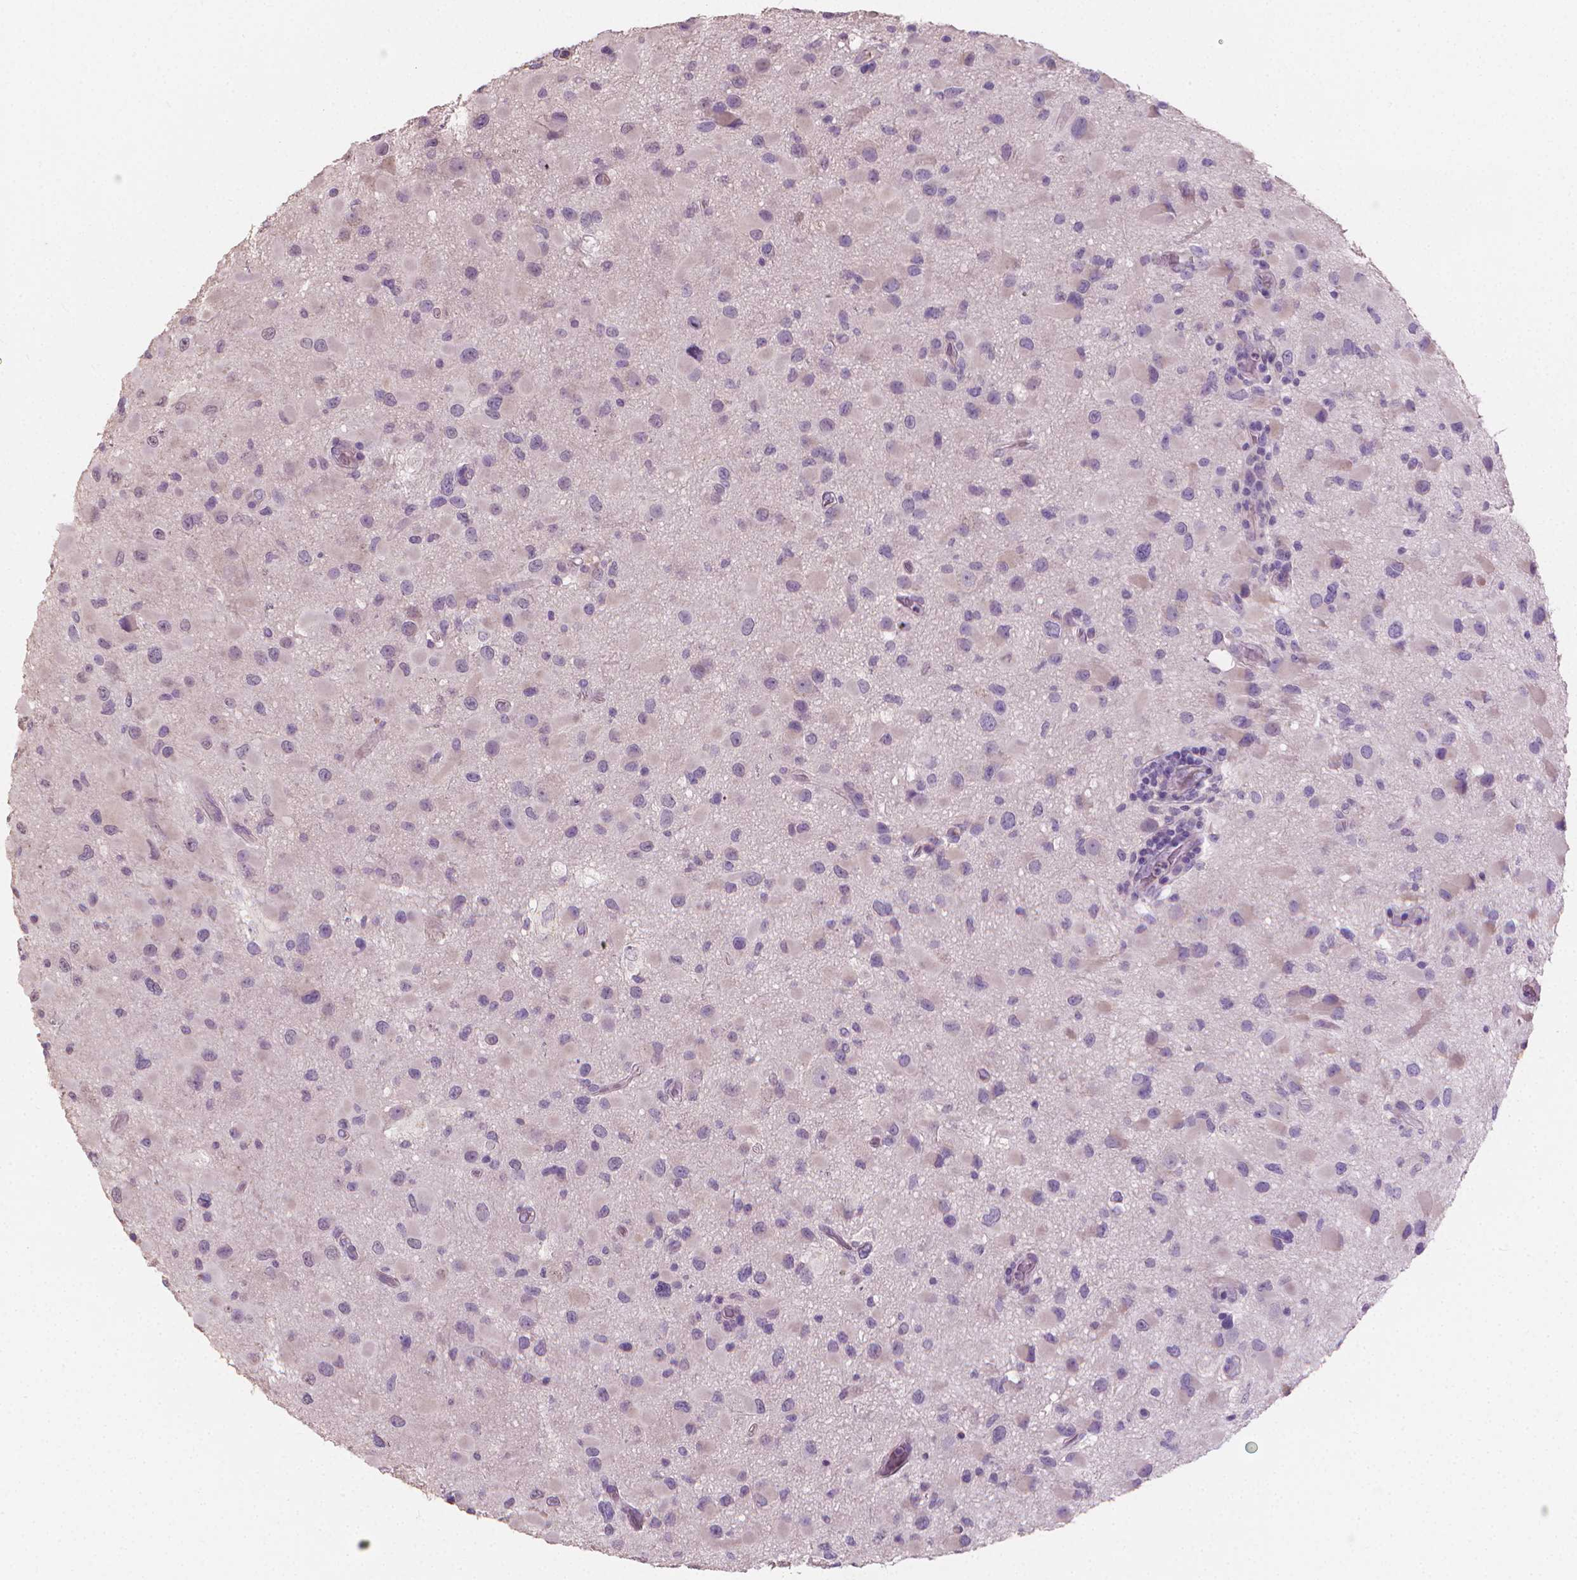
{"staining": {"intensity": "negative", "quantity": "none", "location": "none"}, "tissue": "glioma", "cell_type": "Tumor cells", "image_type": "cancer", "snomed": [{"axis": "morphology", "description": "Glioma, malignant, Low grade"}, {"axis": "topography", "description": "Brain"}], "caption": "This is a photomicrograph of immunohistochemistry (IHC) staining of glioma, which shows no positivity in tumor cells. (IHC, brightfield microscopy, high magnification).", "gene": "CABCOCO1", "patient": {"sex": "female", "age": 32}}